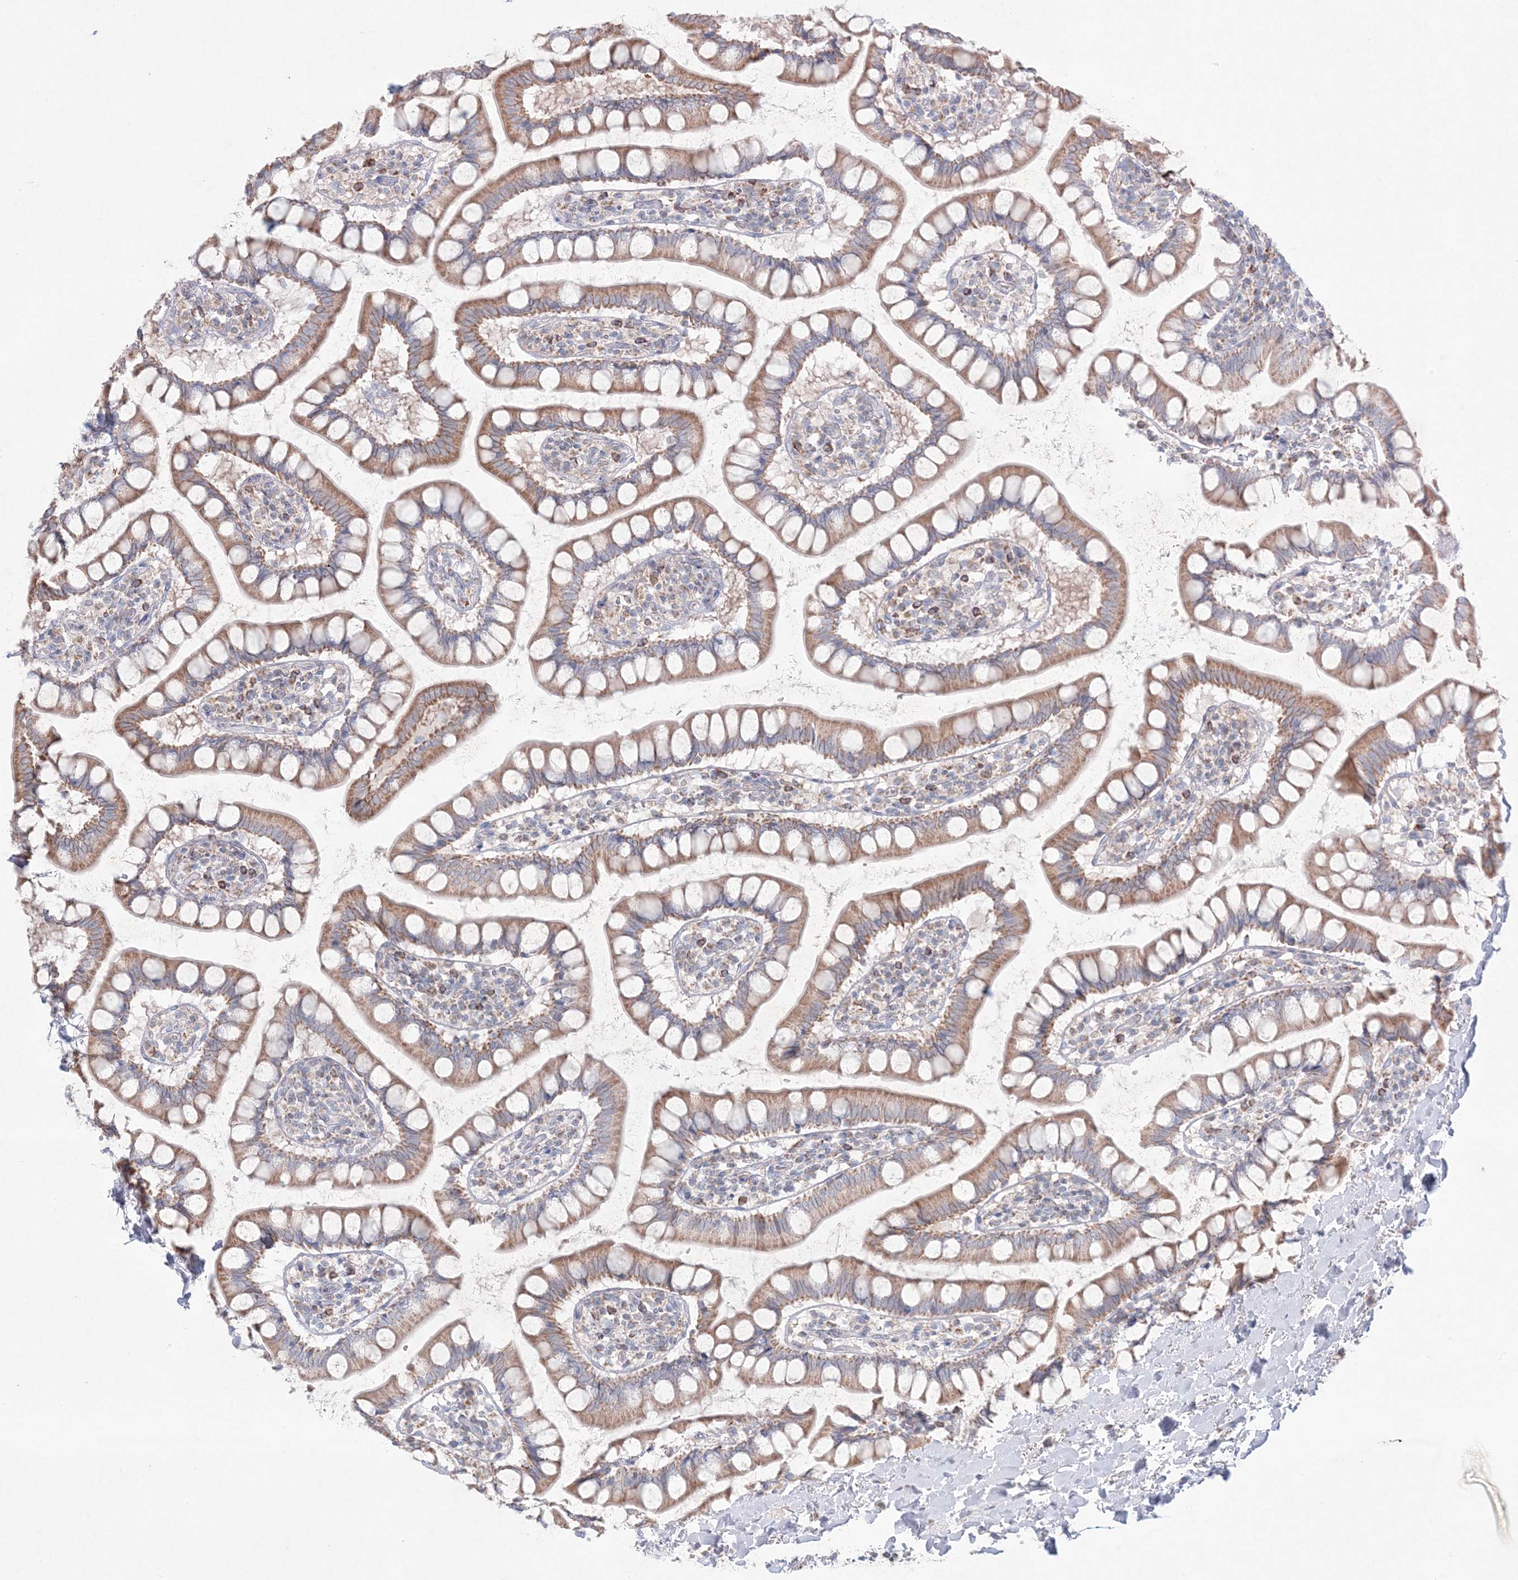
{"staining": {"intensity": "moderate", "quantity": ">75%", "location": "cytoplasmic/membranous"}, "tissue": "small intestine", "cell_type": "Glandular cells", "image_type": "normal", "snomed": [{"axis": "morphology", "description": "Normal tissue, NOS"}, {"axis": "topography", "description": "Small intestine"}], "caption": "Small intestine was stained to show a protein in brown. There is medium levels of moderate cytoplasmic/membranous expression in about >75% of glandular cells. (DAB (3,3'-diaminobenzidine) IHC with brightfield microscopy, high magnification).", "gene": "KCTD6", "patient": {"sex": "female", "age": 84}}